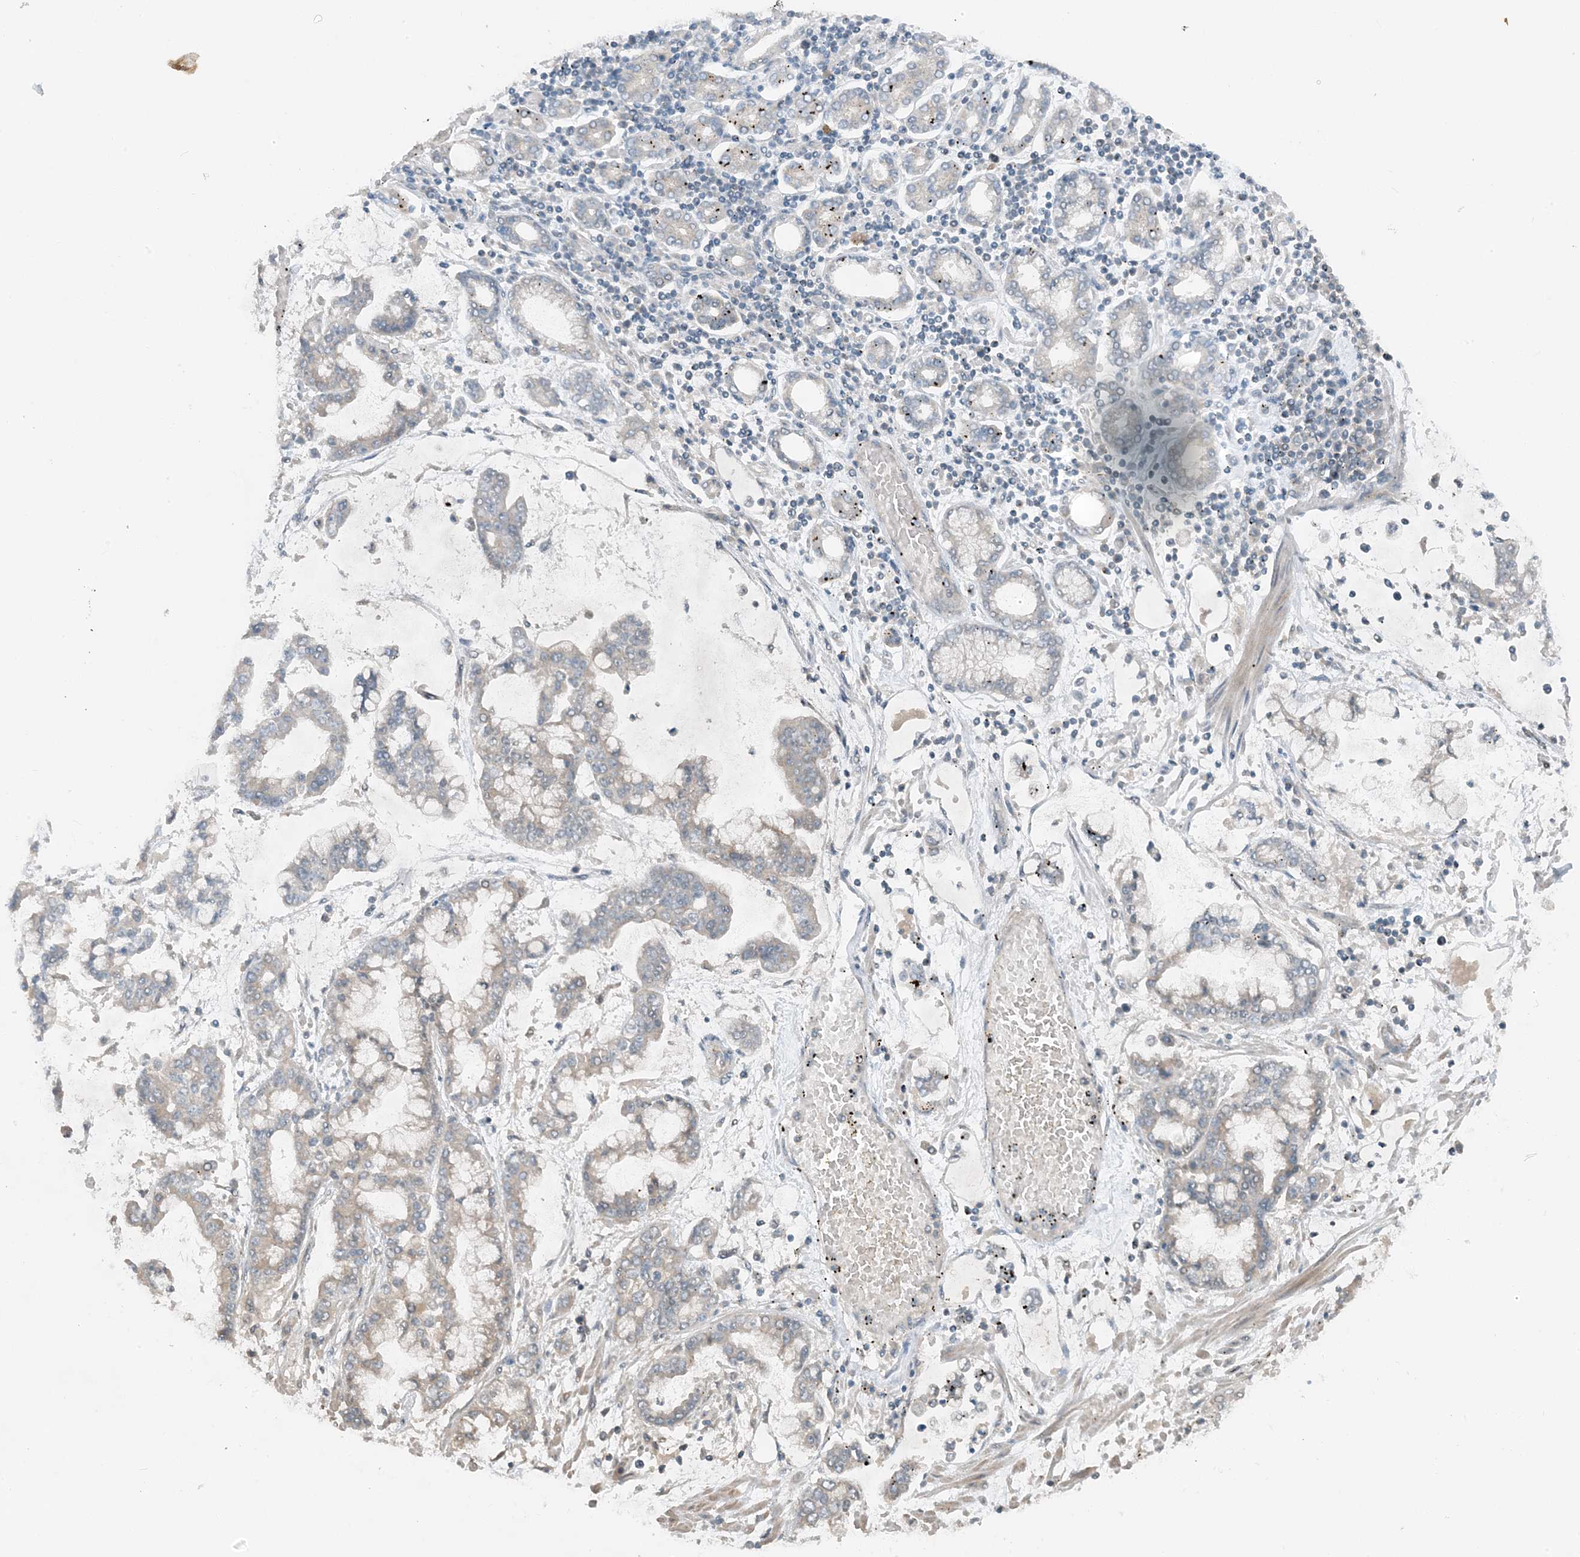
{"staining": {"intensity": "negative", "quantity": "none", "location": "none"}, "tissue": "stomach cancer", "cell_type": "Tumor cells", "image_type": "cancer", "snomed": [{"axis": "morphology", "description": "Normal tissue, NOS"}, {"axis": "morphology", "description": "Adenocarcinoma, NOS"}, {"axis": "topography", "description": "Stomach, upper"}, {"axis": "topography", "description": "Stomach"}], "caption": "Stomach adenocarcinoma was stained to show a protein in brown. There is no significant positivity in tumor cells. (DAB (3,3'-diaminobenzidine) IHC with hematoxylin counter stain).", "gene": "MITD1", "patient": {"sex": "male", "age": 76}}